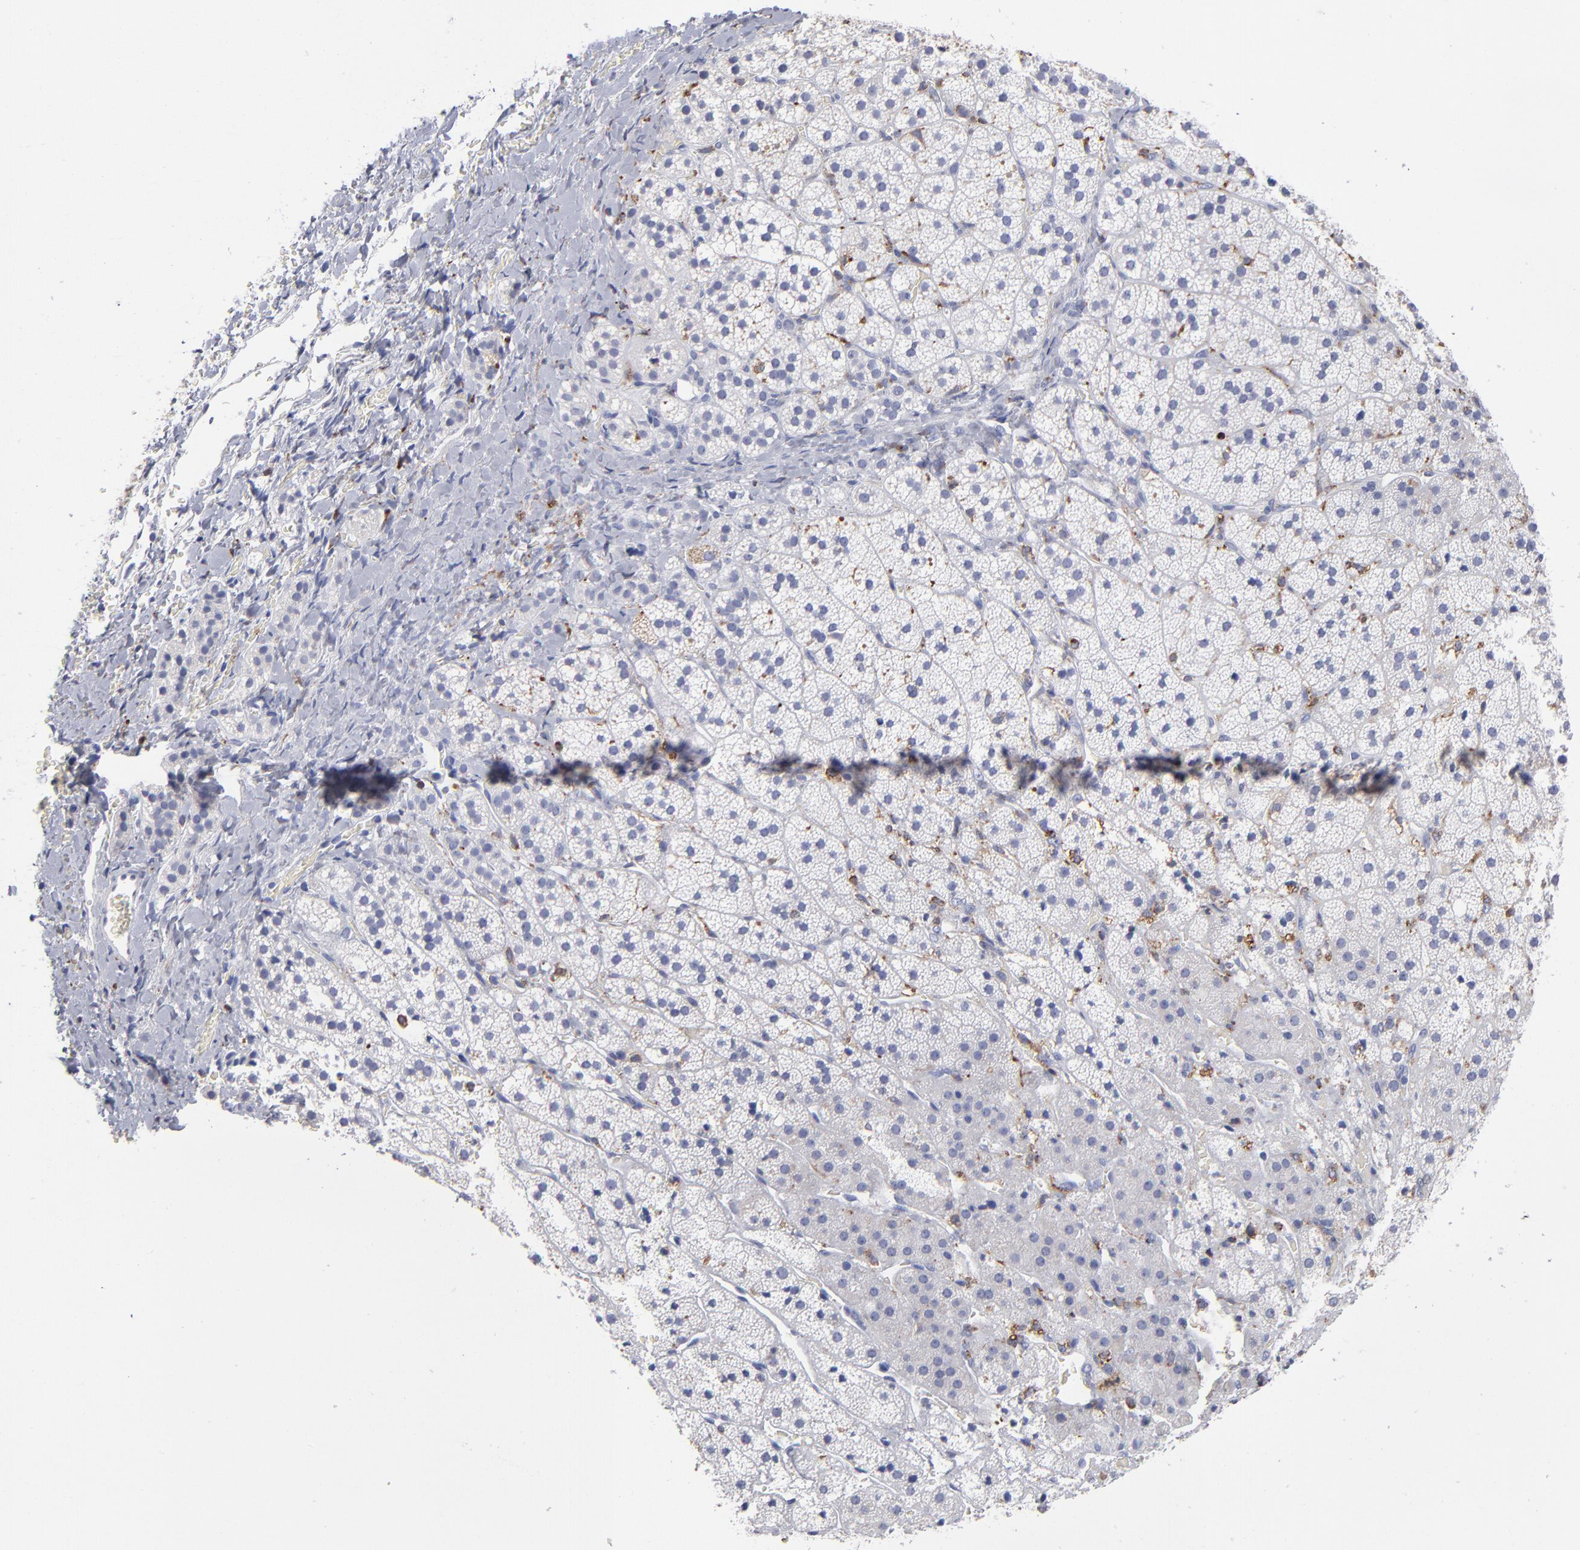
{"staining": {"intensity": "moderate", "quantity": "<25%", "location": "cytoplasmic/membranous"}, "tissue": "adrenal gland", "cell_type": "Glandular cells", "image_type": "normal", "snomed": [{"axis": "morphology", "description": "Normal tissue, NOS"}, {"axis": "topography", "description": "Adrenal gland"}], "caption": "Immunohistochemistry (IHC) of benign adrenal gland displays low levels of moderate cytoplasmic/membranous staining in about <25% of glandular cells.", "gene": "CD180", "patient": {"sex": "female", "age": 44}}